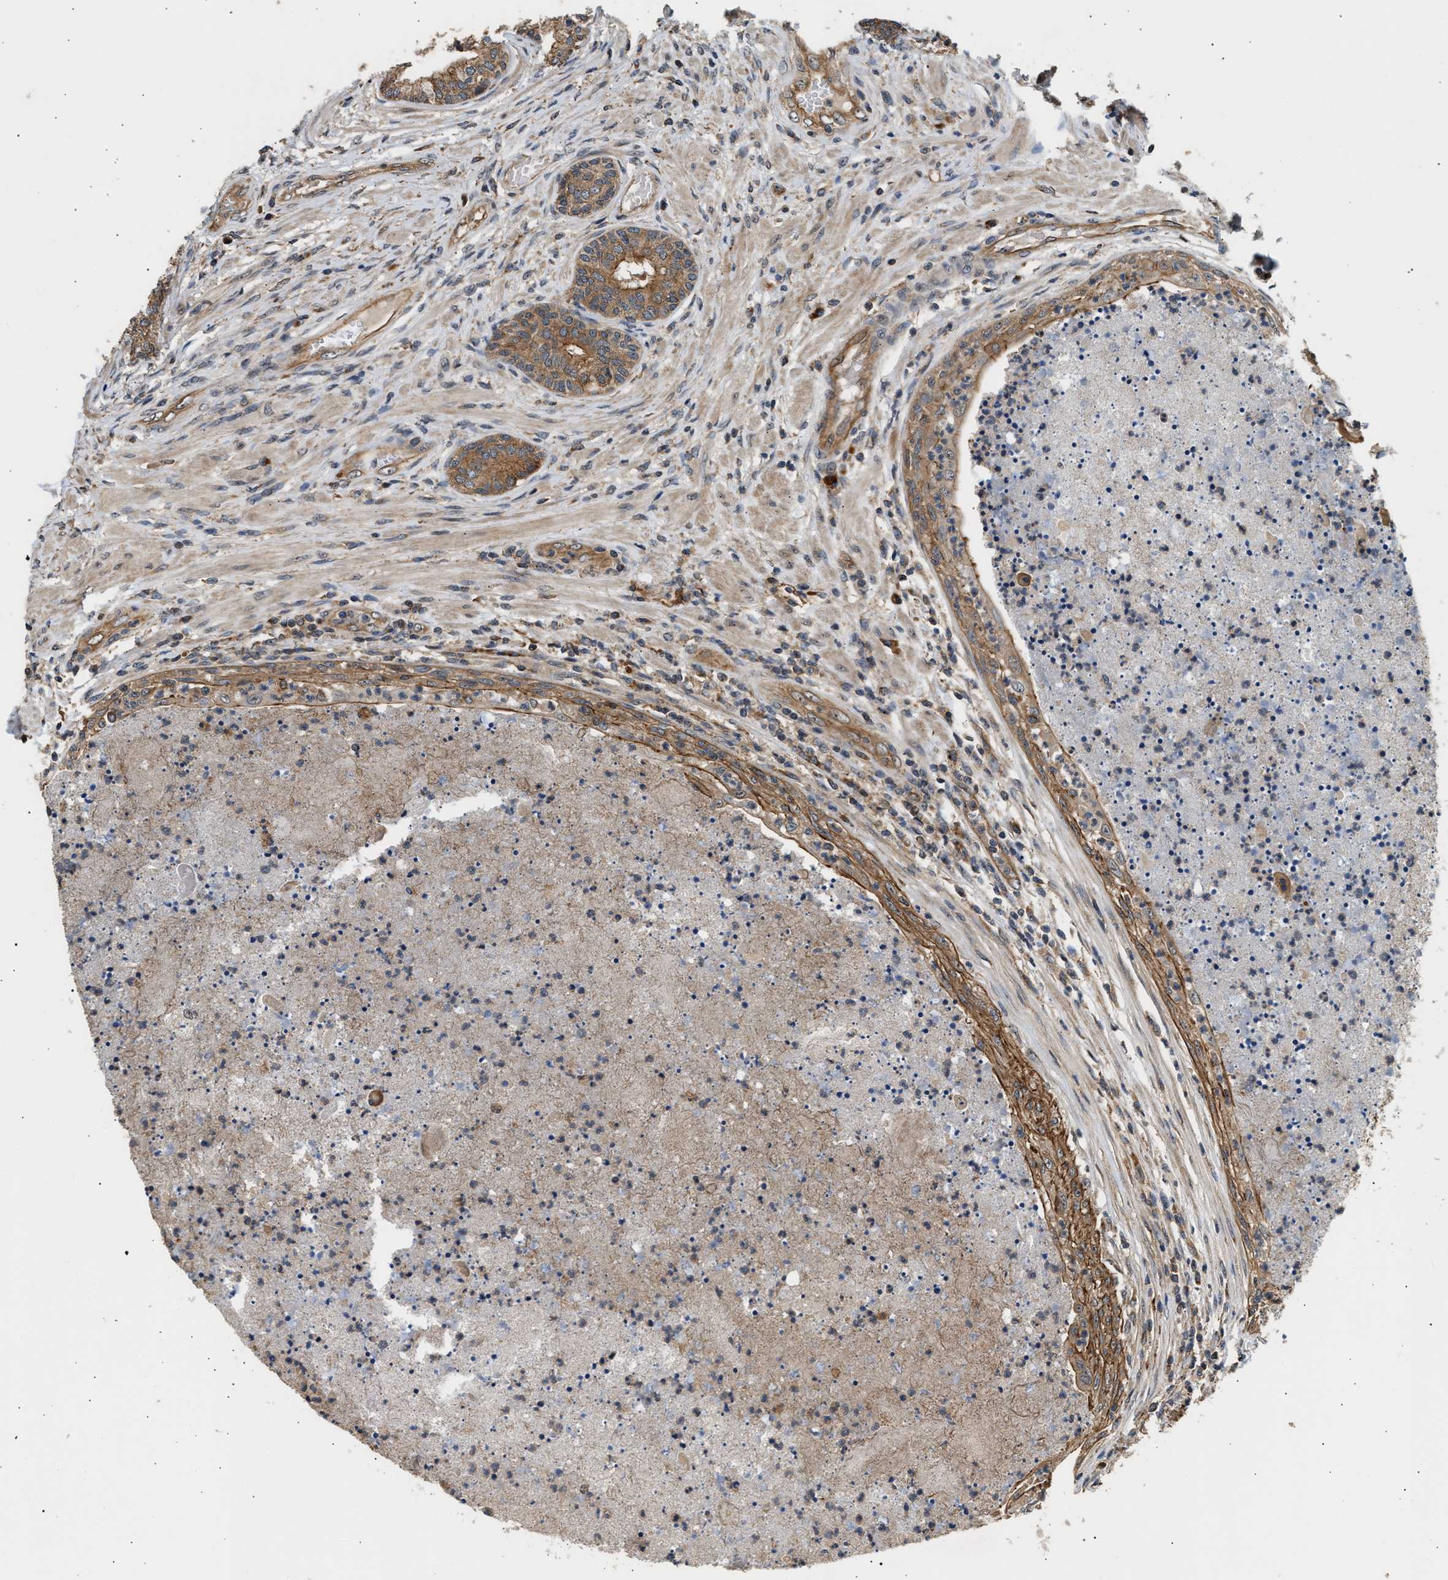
{"staining": {"intensity": "strong", "quantity": ">75%", "location": "cytoplasmic/membranous"}, "tissue": "prostate", "cell_type": "Glandular cells", "image_type": "normal", "snomed": [{"axis": "morphology", "description": "Normal tissue, NOS"}, {"axis": "topography", "description": "Prostate"}], "caption": "DAB (3,3'-diaminobenzidine) immunohistochemical staining of benign prostate demonstrates strong cytoplasmic/membranous protein staining in about >75% of glandular cells.", "gene": "DUSP14", "patient": {"sex": "male", "age": 76}}